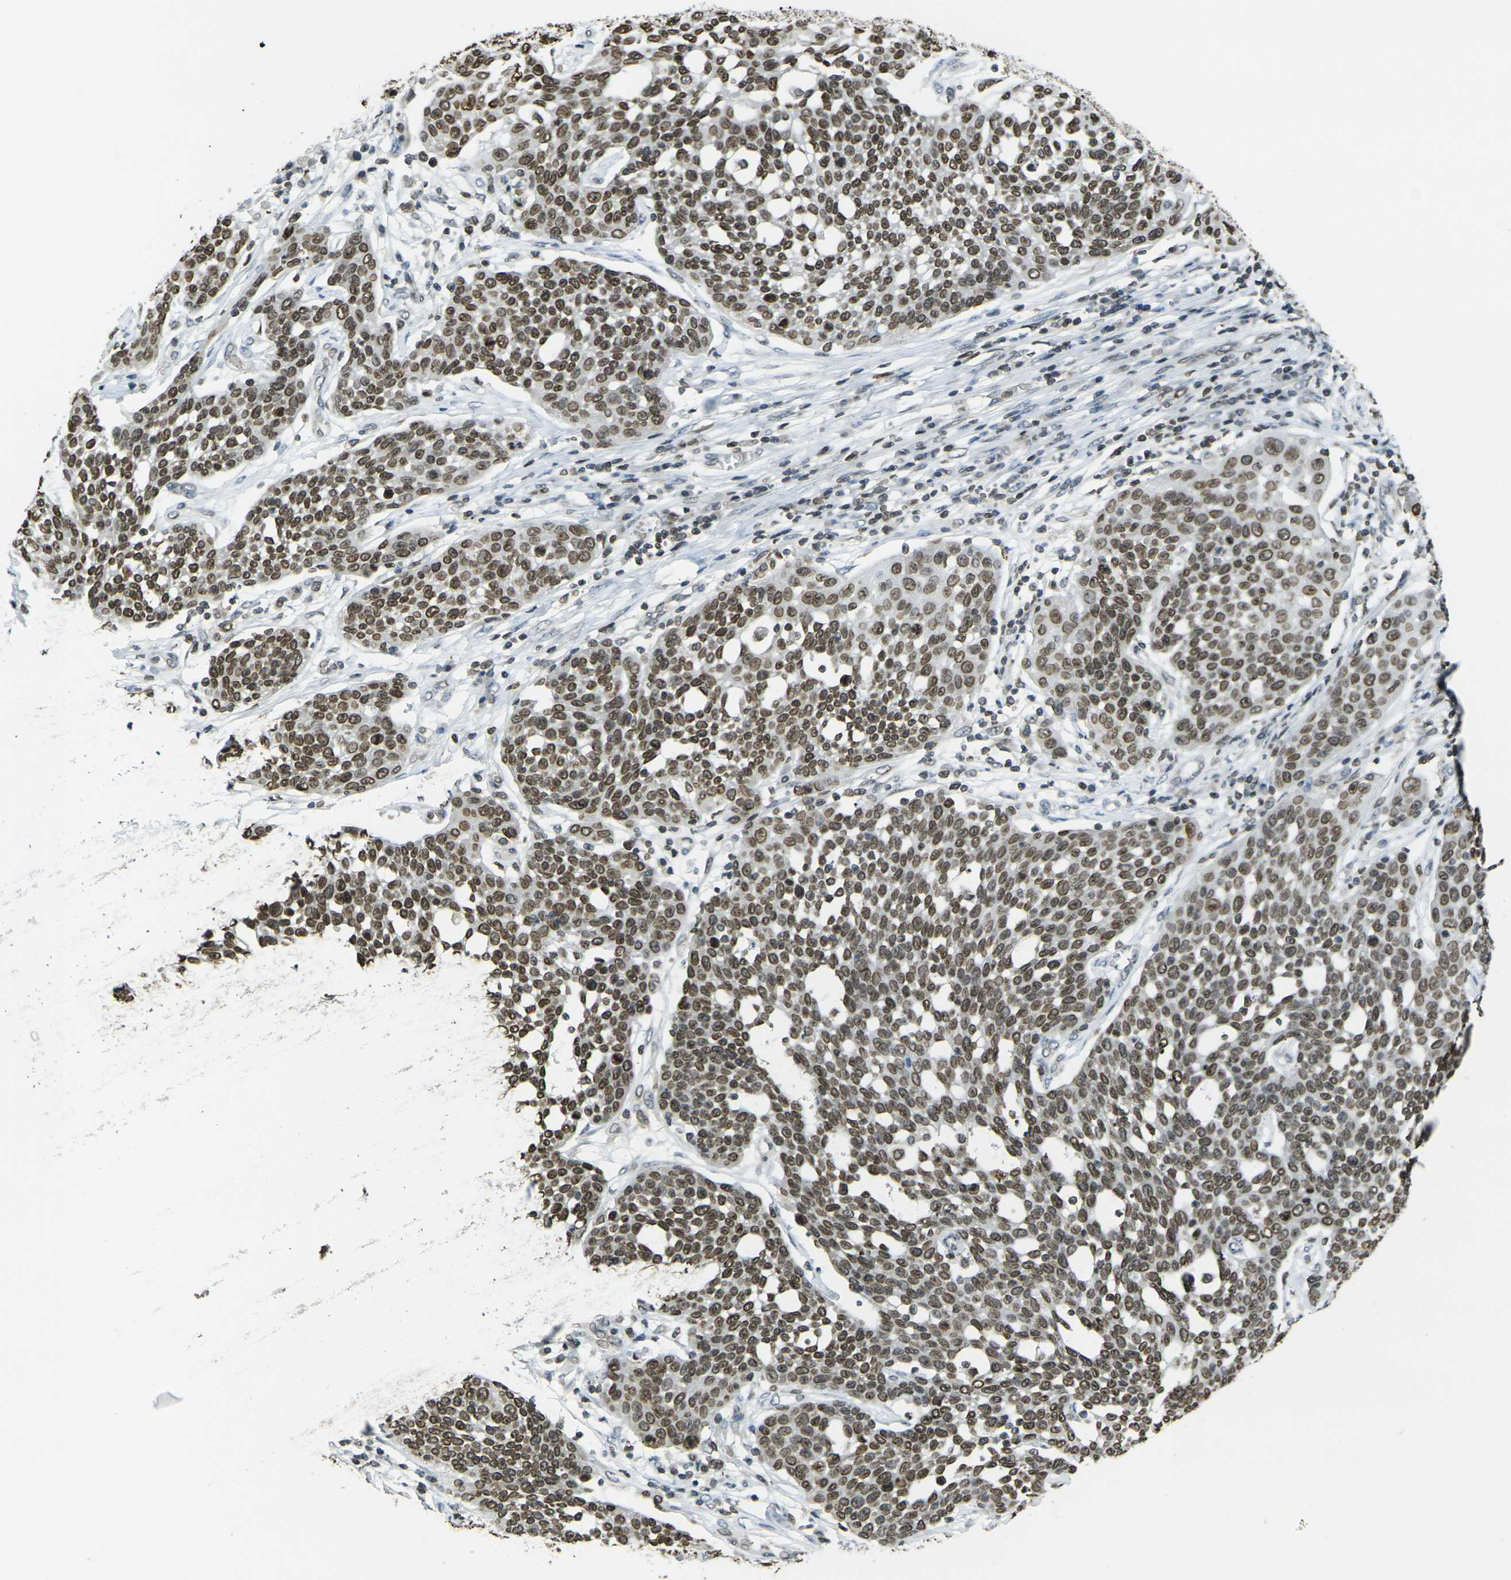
{"staining": {"intensity": "strong", "quantity": ">75%", "location": "cytoplasmic/membranous,nuclear"}, "tissue": "cervical cancer", "cell_type": "Tumor cells", "image_type": "cancer", "snomed": [{"axis": "morphology", "description": "Squamous cell carcinoma, NOS"}, {"axis": "topography", "description": "Cervix"}], "caption": "An immunohistochemistry photomicrograph of neoplastic tissue is shown. Protein staining in brown labels strong cytoplasmic/membranous and nuclear positivity in cervical cancer within tumor cells.", "gene": "BRDT", "patient": {"sex": "female", "age": 34}}